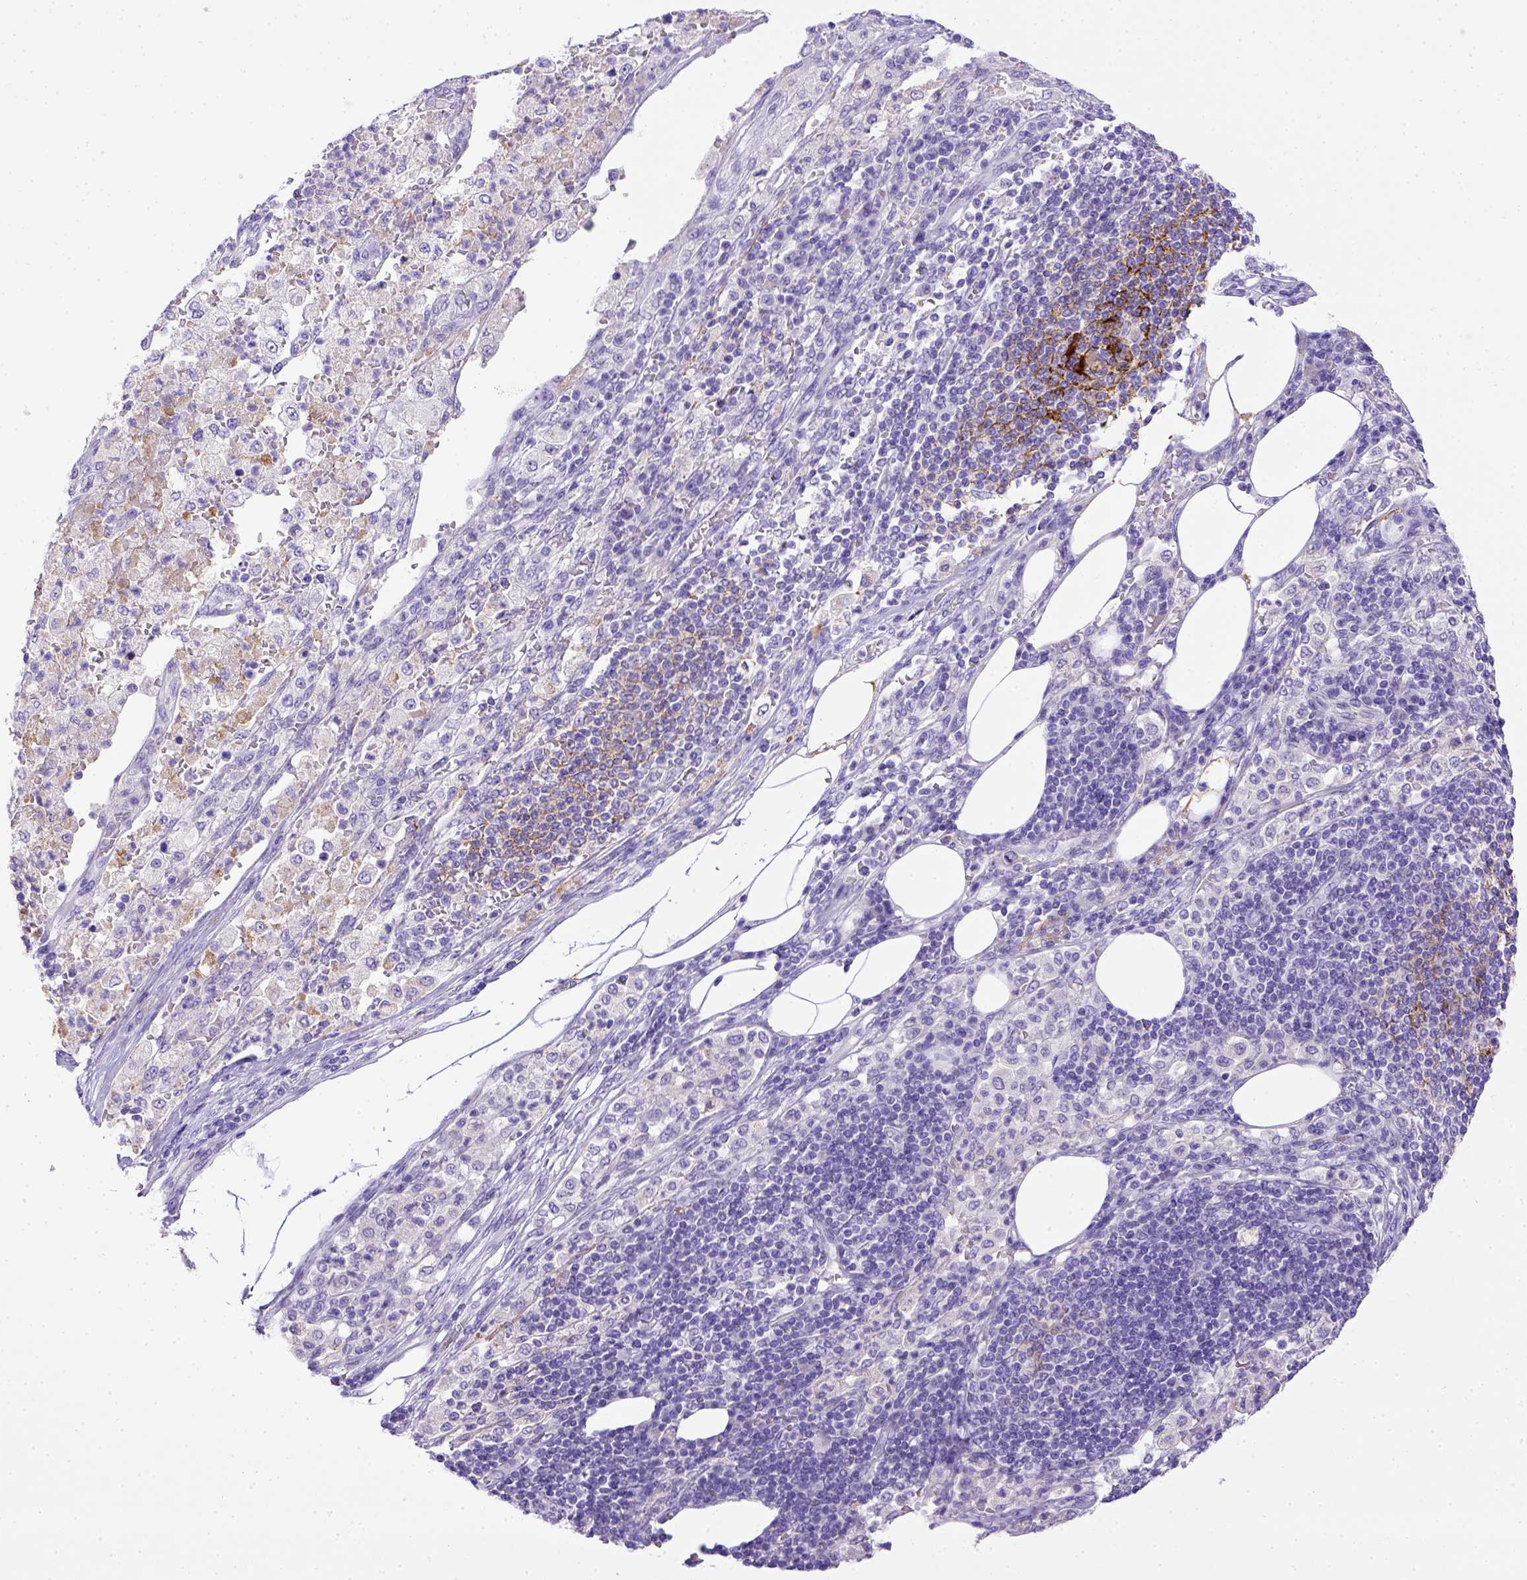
{"staining": {"intensity": "negative", "quantity": "none", "location": "none"}, "tissue": "pancreatic cancer", "cell_type": "Tumor cells", "image_type": "cancer", "snomed": [{"axis": "morphology", "description": "Adenocarcinoma, NOS"}, {"axis": "topography", "description": "Pancreas"}], "caption": "Tumor cells are negative for protein expression in human pancreatic cancer (adenocarcinoma).", "gene": "BTN1A1", "patient": {"sex": "female", "age": 61}}